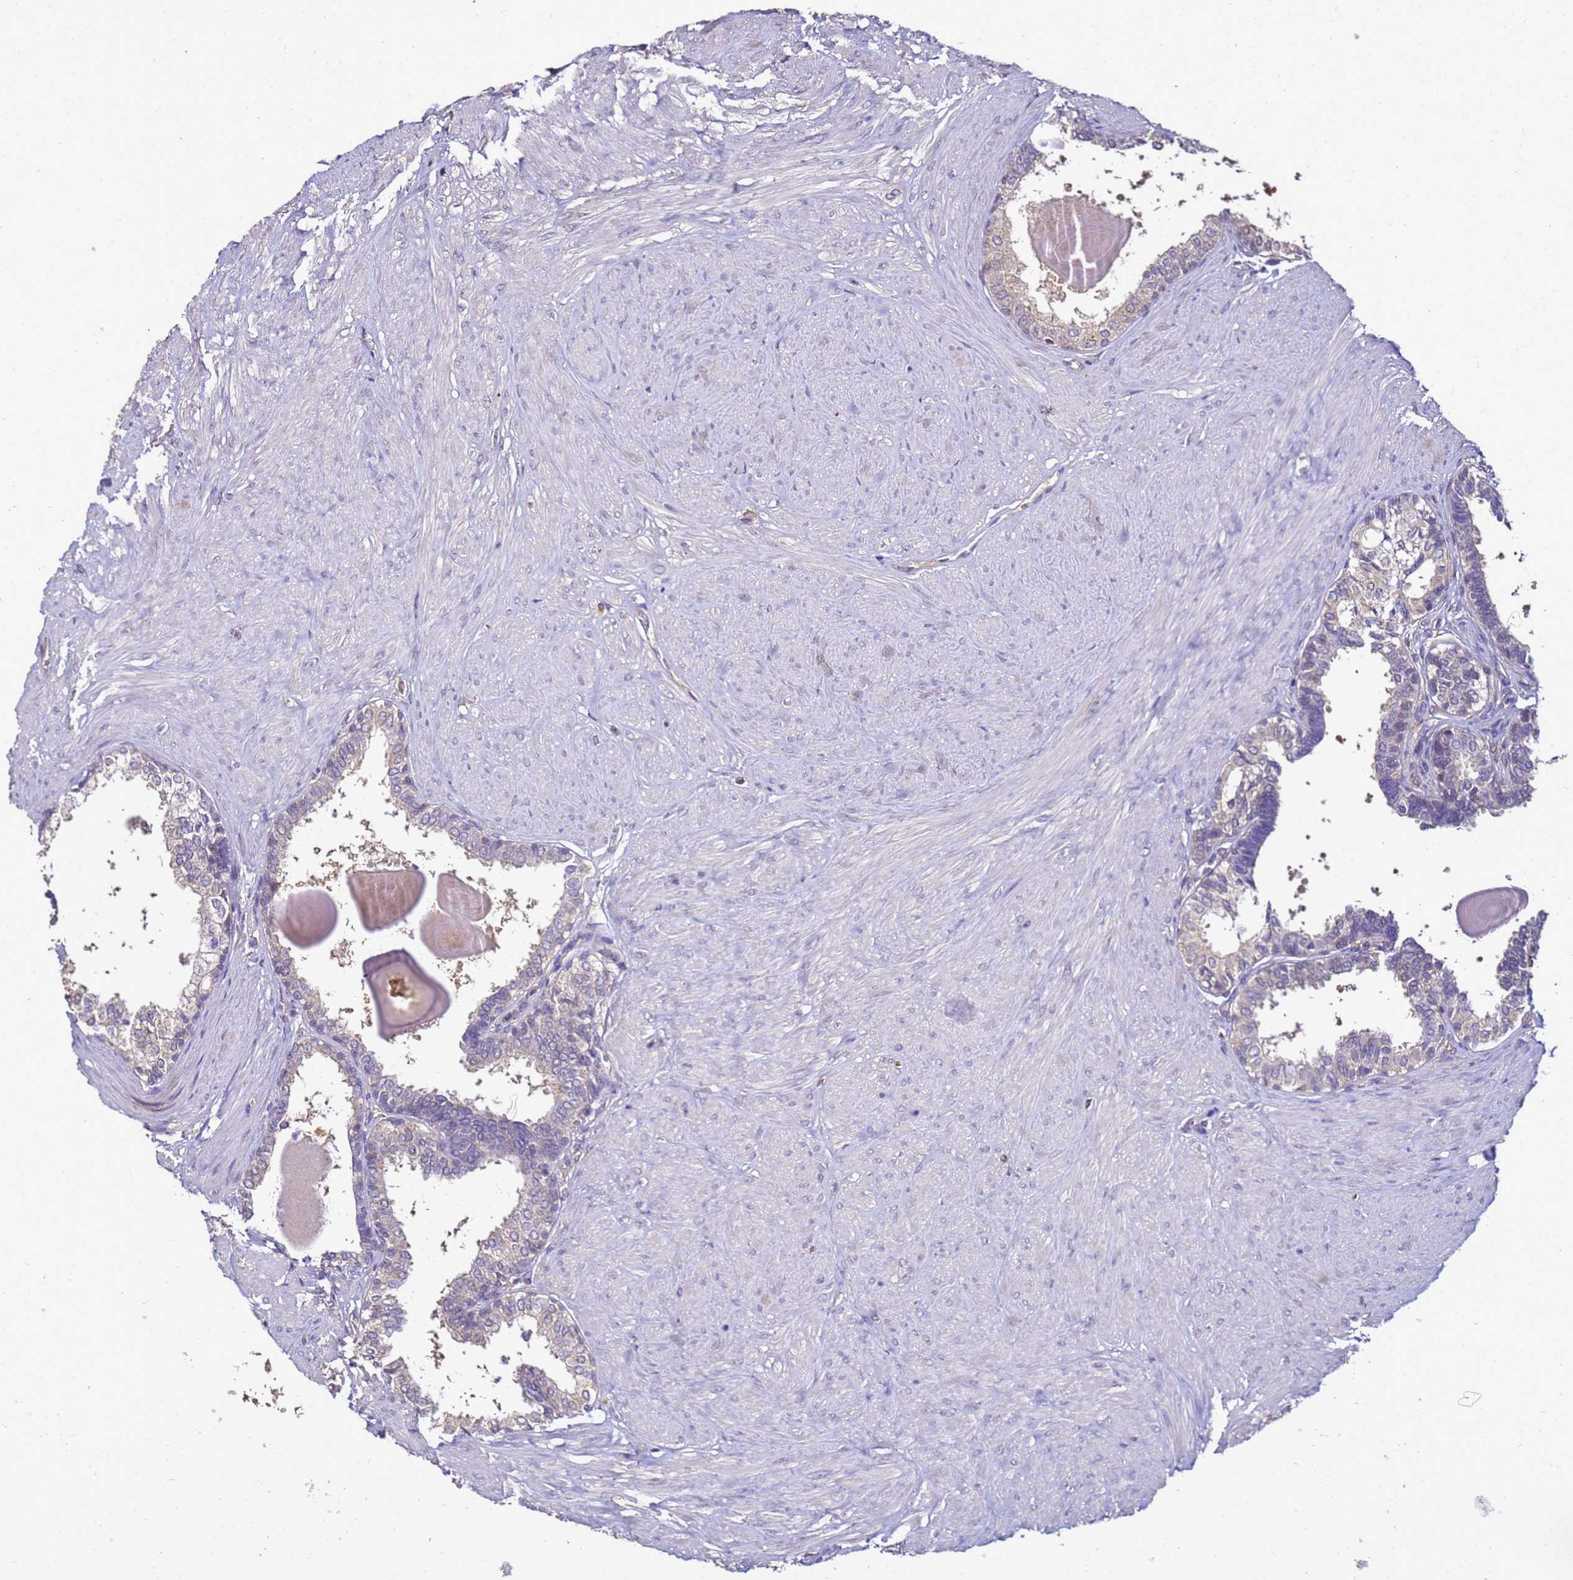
{"staining": {"intensity": "weak", "quantity": "<25%", "location": "cytoplasmic/membranous"}, "tissue": "prostate", "cell_type": "Glandular cells", "image_type": "normal", "snomed": [{"axis": "morphology", "description": "Normal tissue, NOS"}, {"axis": "topography", "description": "Prostate"}], "caption": "The IHC histopathology image has no significant staining in glandular cells of prostate.", "gene": "ENOPH1", "patient": {"sex": "male", "age": 48}}